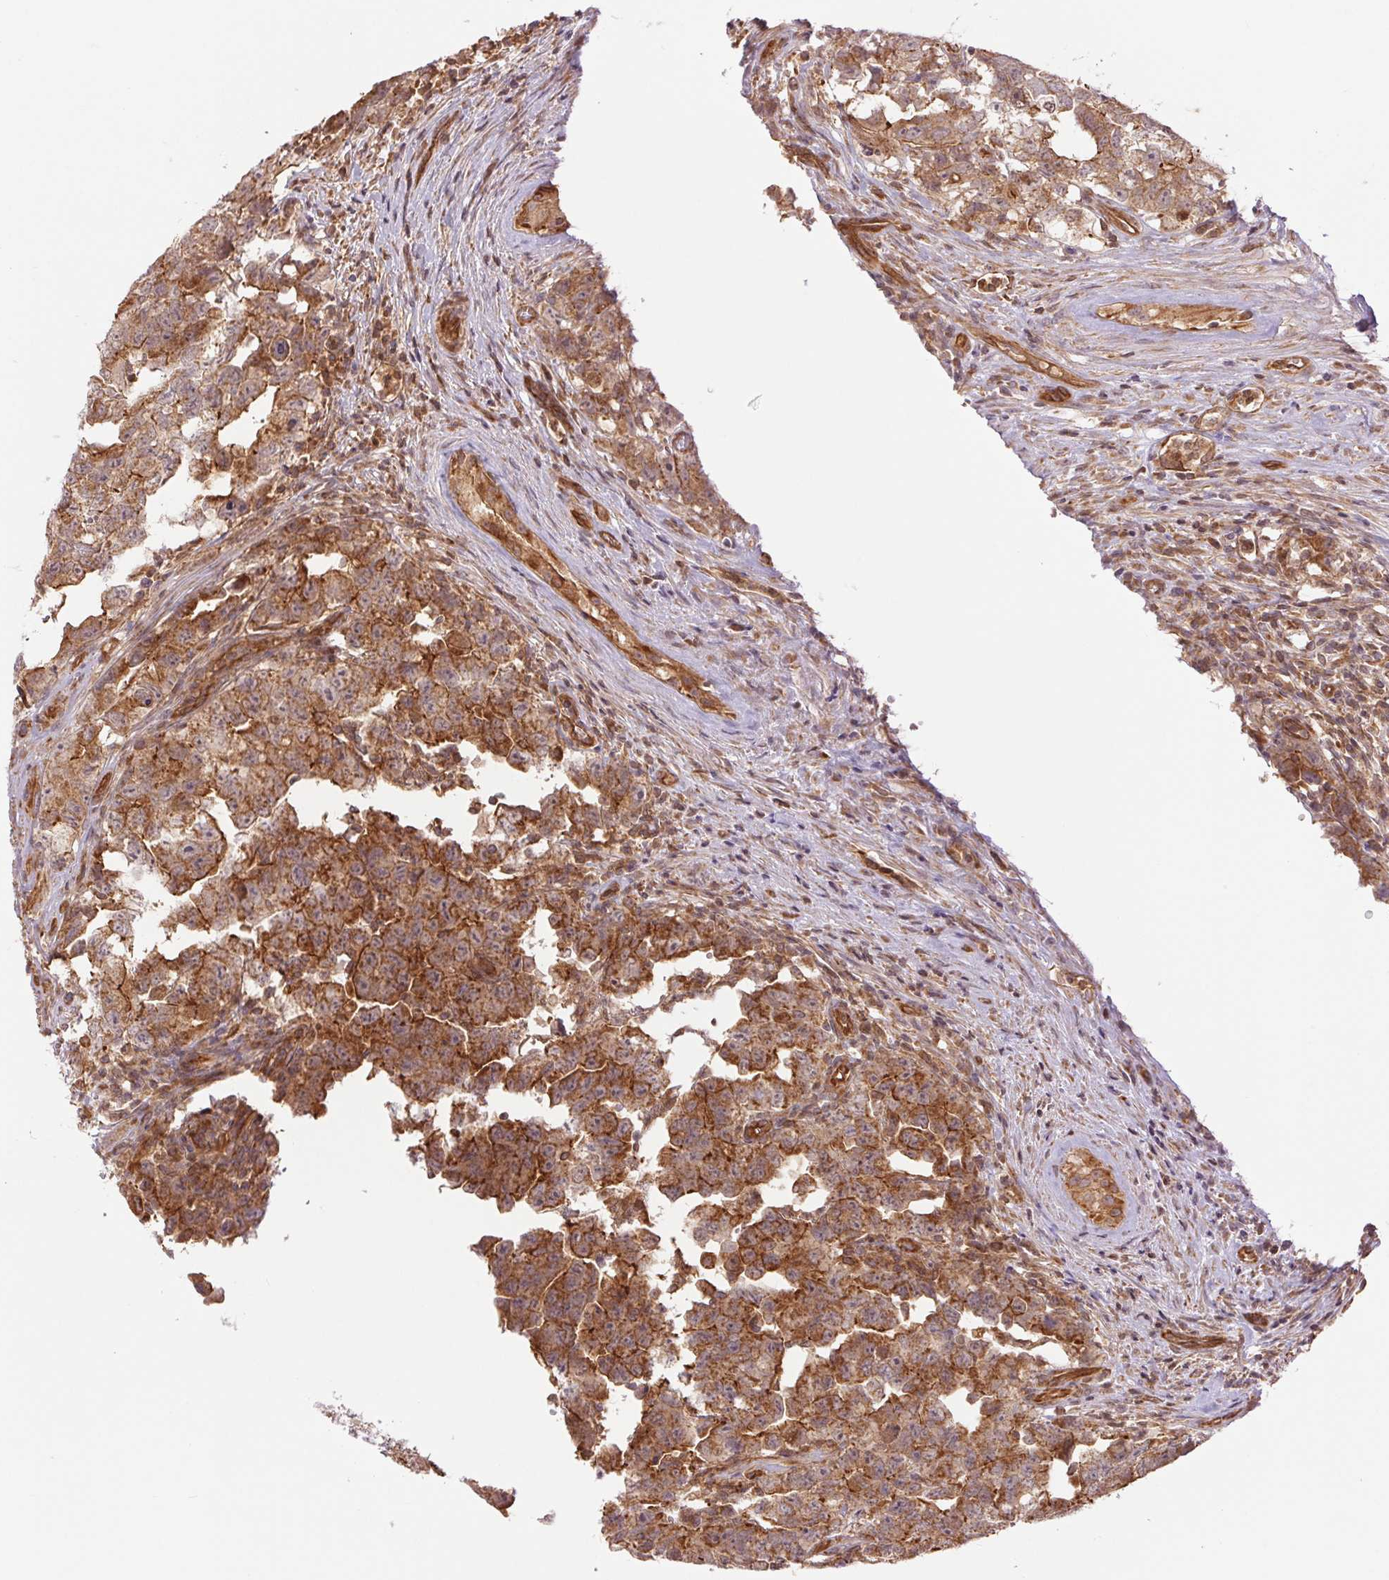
{"staining": {"intensity": "strong", "quantity": "25%-75%", "location": "cytoplasmic/membranous"}, "tissue": "testis cancer", "cell_type": "Tumor cells", "image_type": "cancer", "snomed": [{"axis": "morphology", "description": "Carcinoma, Embryonal, NOS"}, {"axis": "topography", "description": "Testis"}], "caption": "Brown immunohistochemical staining in embryonal carcinoma (testis) displays strong cytoplasmic/membranous positivity in about 25%-75% of tumor cells.", "gene": "STARD7", "patient": {"sex": "male", "age": 22}}